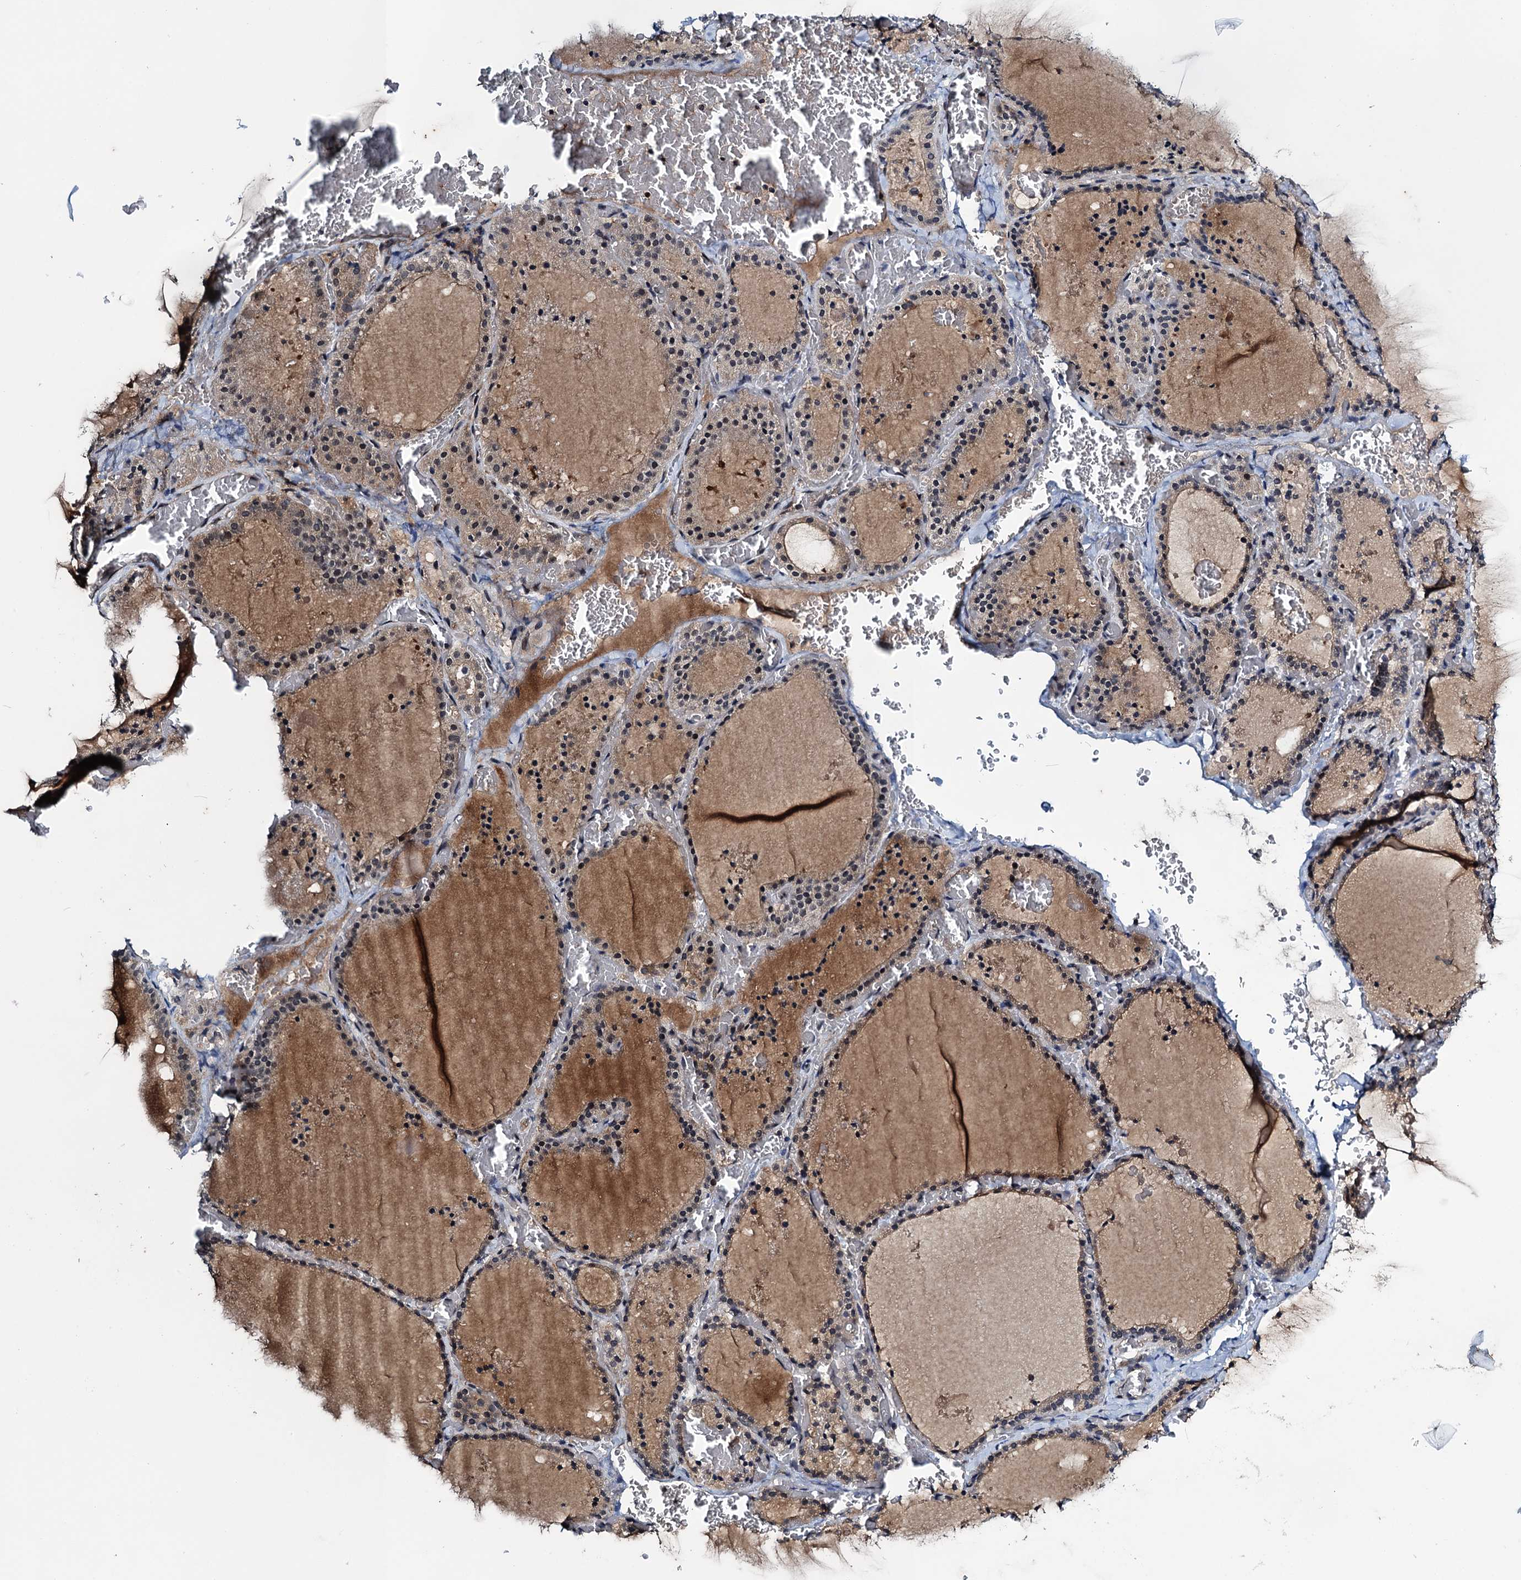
{"staining": {"intensity": "moderate", "quantity": "<25%", "location": "cytoplasmic/membranous"}, "tissue": "thyroid gland", "cell_type": "Glandular cells", "image_type": "normal", "snomed": [{"axis": "morphology", "description": "Normal tissue, NOS"}, {"axis": "topography", "description": "Thyroid gland"}], "caption": "Immunohistochemical staining of normal human thyroid gland shows <25% levels of moderate cytoplasmic/membranous protein staining in approximately <25% of glandular cells.", "gene": "RNF165", "patient": {"sex": "female", "age": 39}}